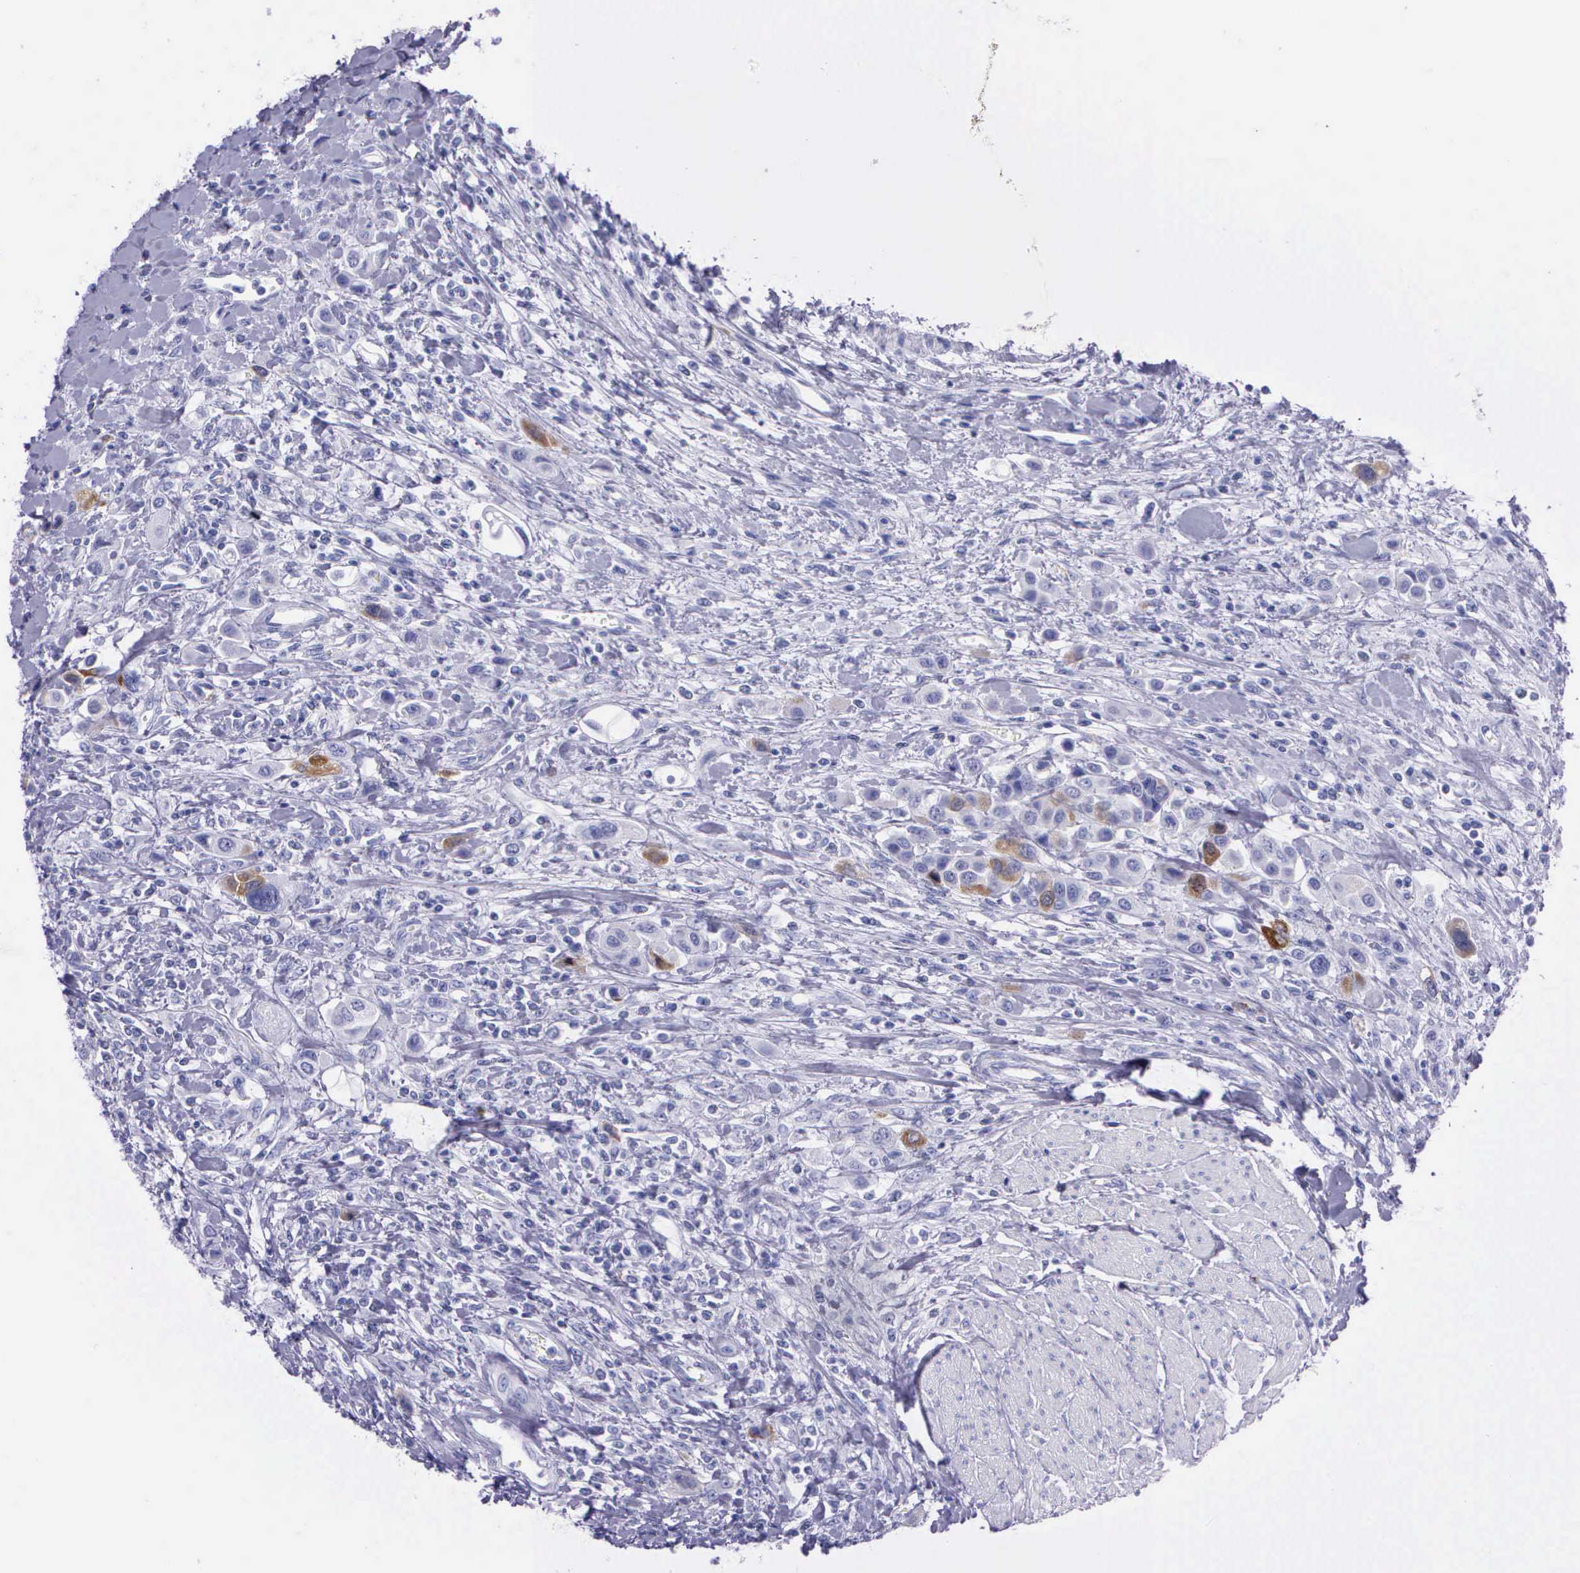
{"staining": {"intensity": "weak", "quantity": "<25%", "location": "cytoplasmic/membranous,nuclear"}, "tissue": "urothelial cancer", "cell_type": "Tumor cells", "image_type": "cancer", "snomed": [{"axis": "morphology", "description": "Urothelial carcinoma, High grade"}, {"axis": "topography", "description": "Urinary bladder"}], "caption": "Immunohistochemistry (IHC) image of human urothelial carcinoma (high-grade) stained for a protein (brown), which displays no staining in tumor cells.", "gene": "CCNB1", "patient": {"sex": "male", "age": 50}}